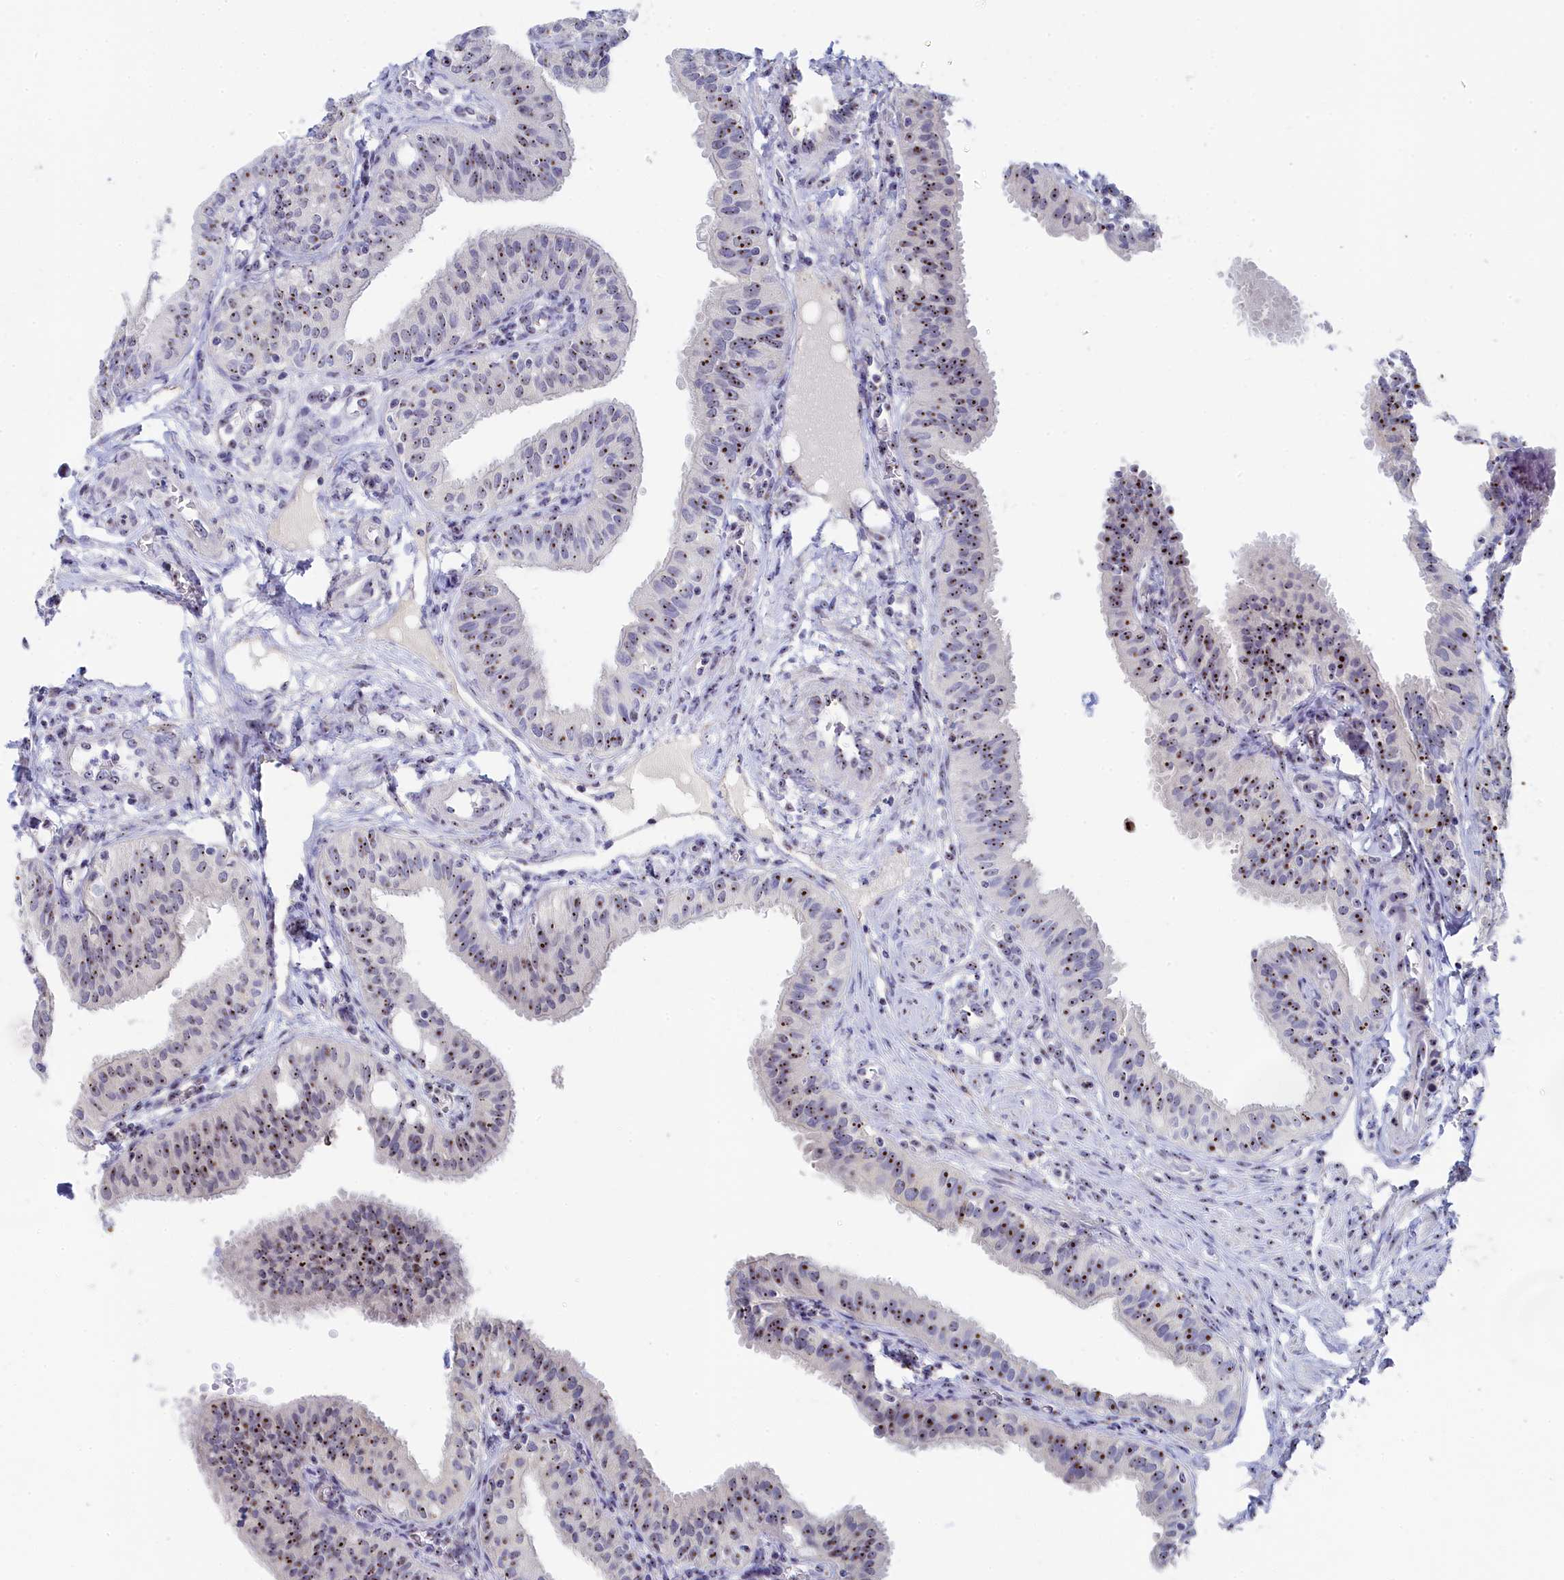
{"staining": {"intensity": "moderate", "quantity": ">75%", "location": "nuclear"}, "tissue": "fallopian tube", "cell_type": "Glandular cells", "image_type": "normal", "snomed": [{"axis": "morphology", "description": "Normal tissue, NOS"}, {"axis": "topography", "description": "Fallopian tube"}, {"axis": "topography", "description": "Ovary"}], "caption": "High-power microscopy captured an immunohistochemistry (IHC) photomicrograph of benign fallopian tube, revealing moderate nuclear staining in approximately >75% of glandular cells.", "gene": "RSL1D1", "patient": {"sex": "female", "age": 42}}